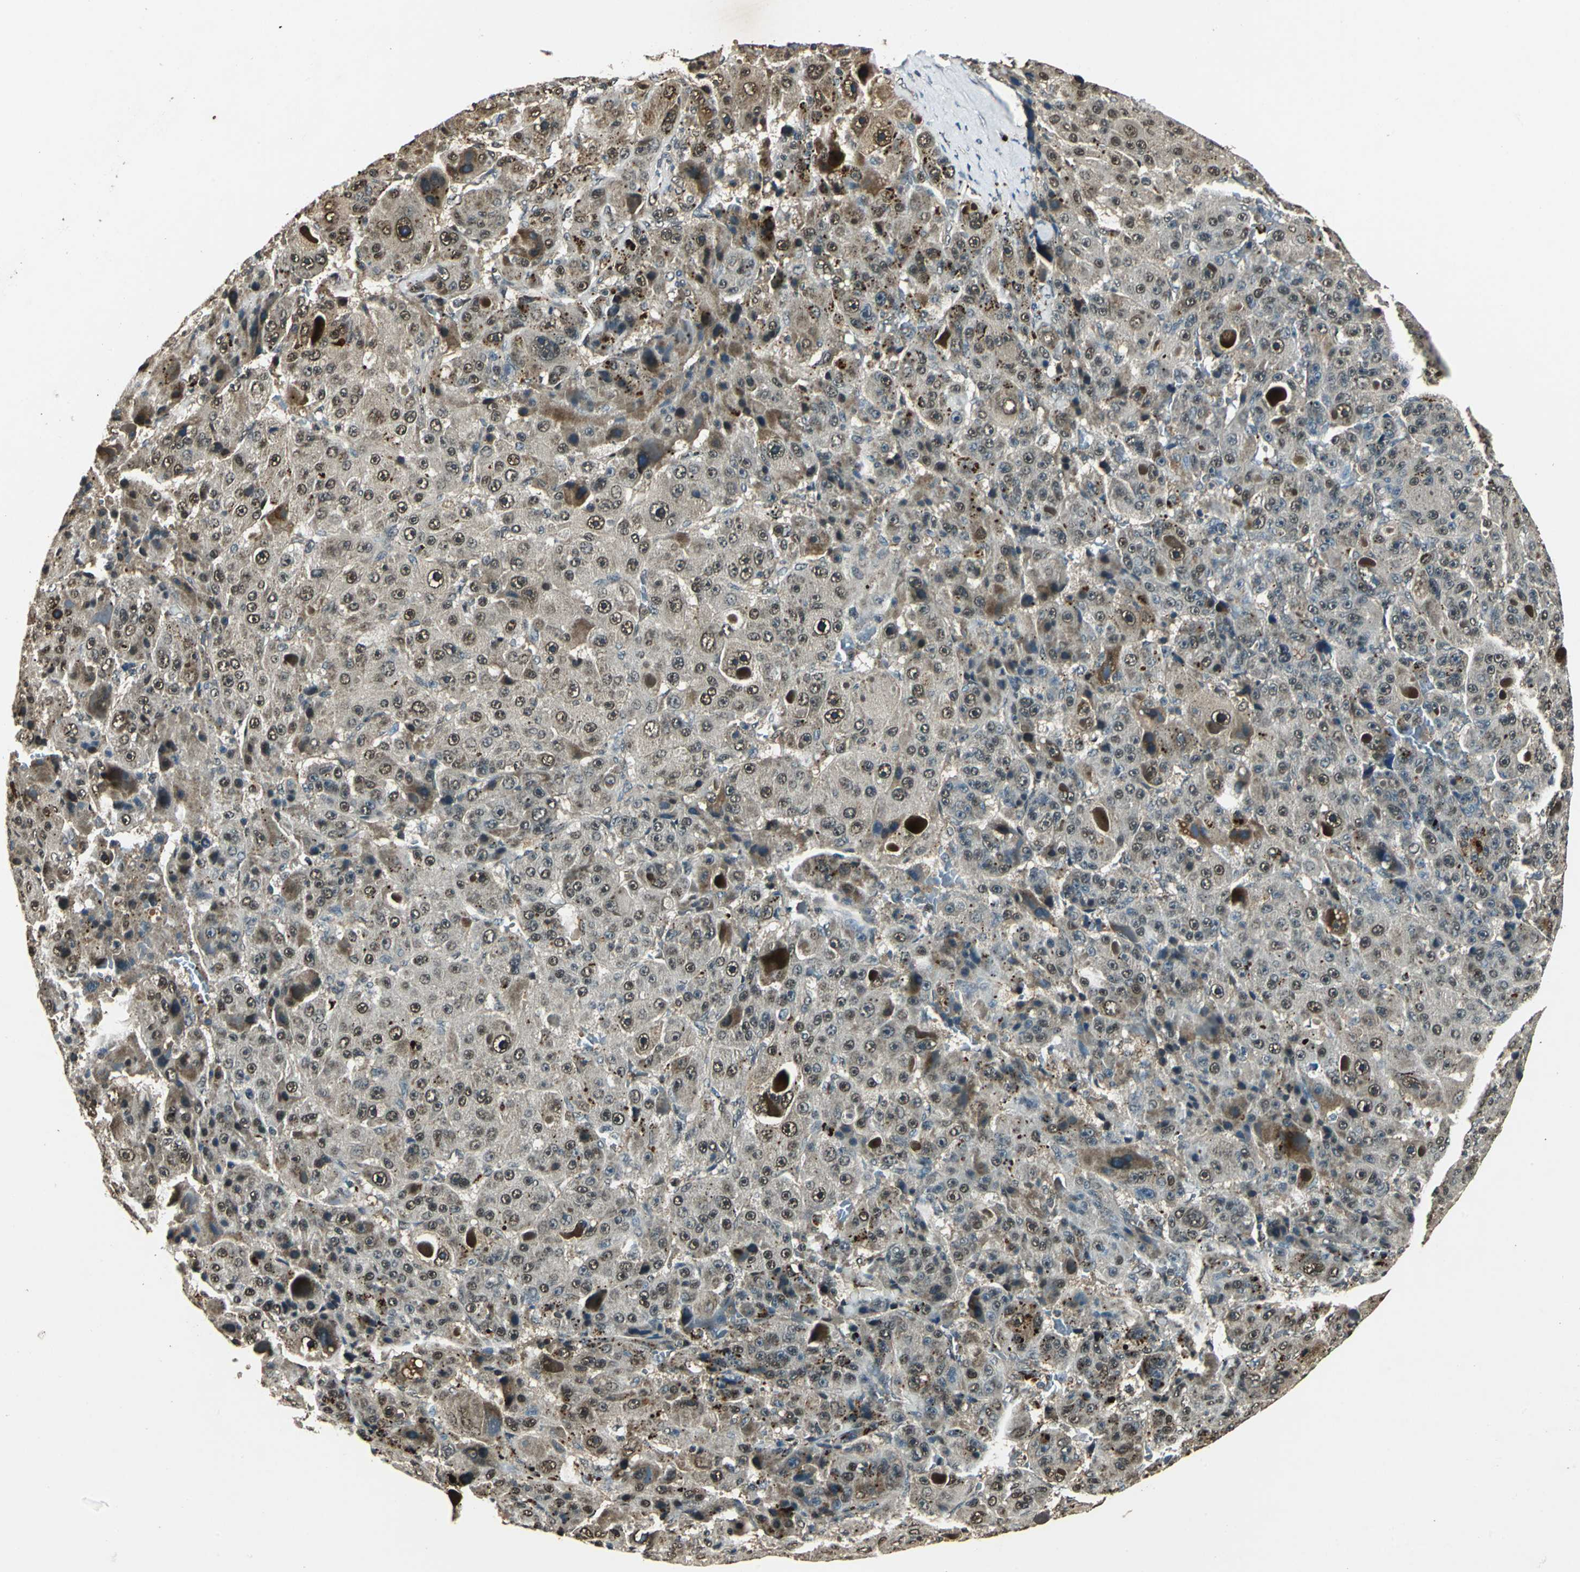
{"staining": {"intensity": "weak", "quantity": "25%-75%", "location": "cytoplasmic/membranous,nuclear"}, "tissue": "liver cancer", "cell_type": "Tumor cells", "image_type": "cancer", "snomed": [{"axis": "morphology", "description": "Carcinoma, Hepatocellular, NOS"}, {"axis": "topography", "description": "Liver"}], "caption": "Weak cytoplasmic/membranous and nuclear protein staining is identified in approximately 25%-75% of tumor cells in liver cancer (hepatocellular carcinoma). Ihc stains the protein of interest in brown and the nuclei are stained blue.", "gene": "PPP1R13L", "patient": {"sex": "male", "age": 76}}